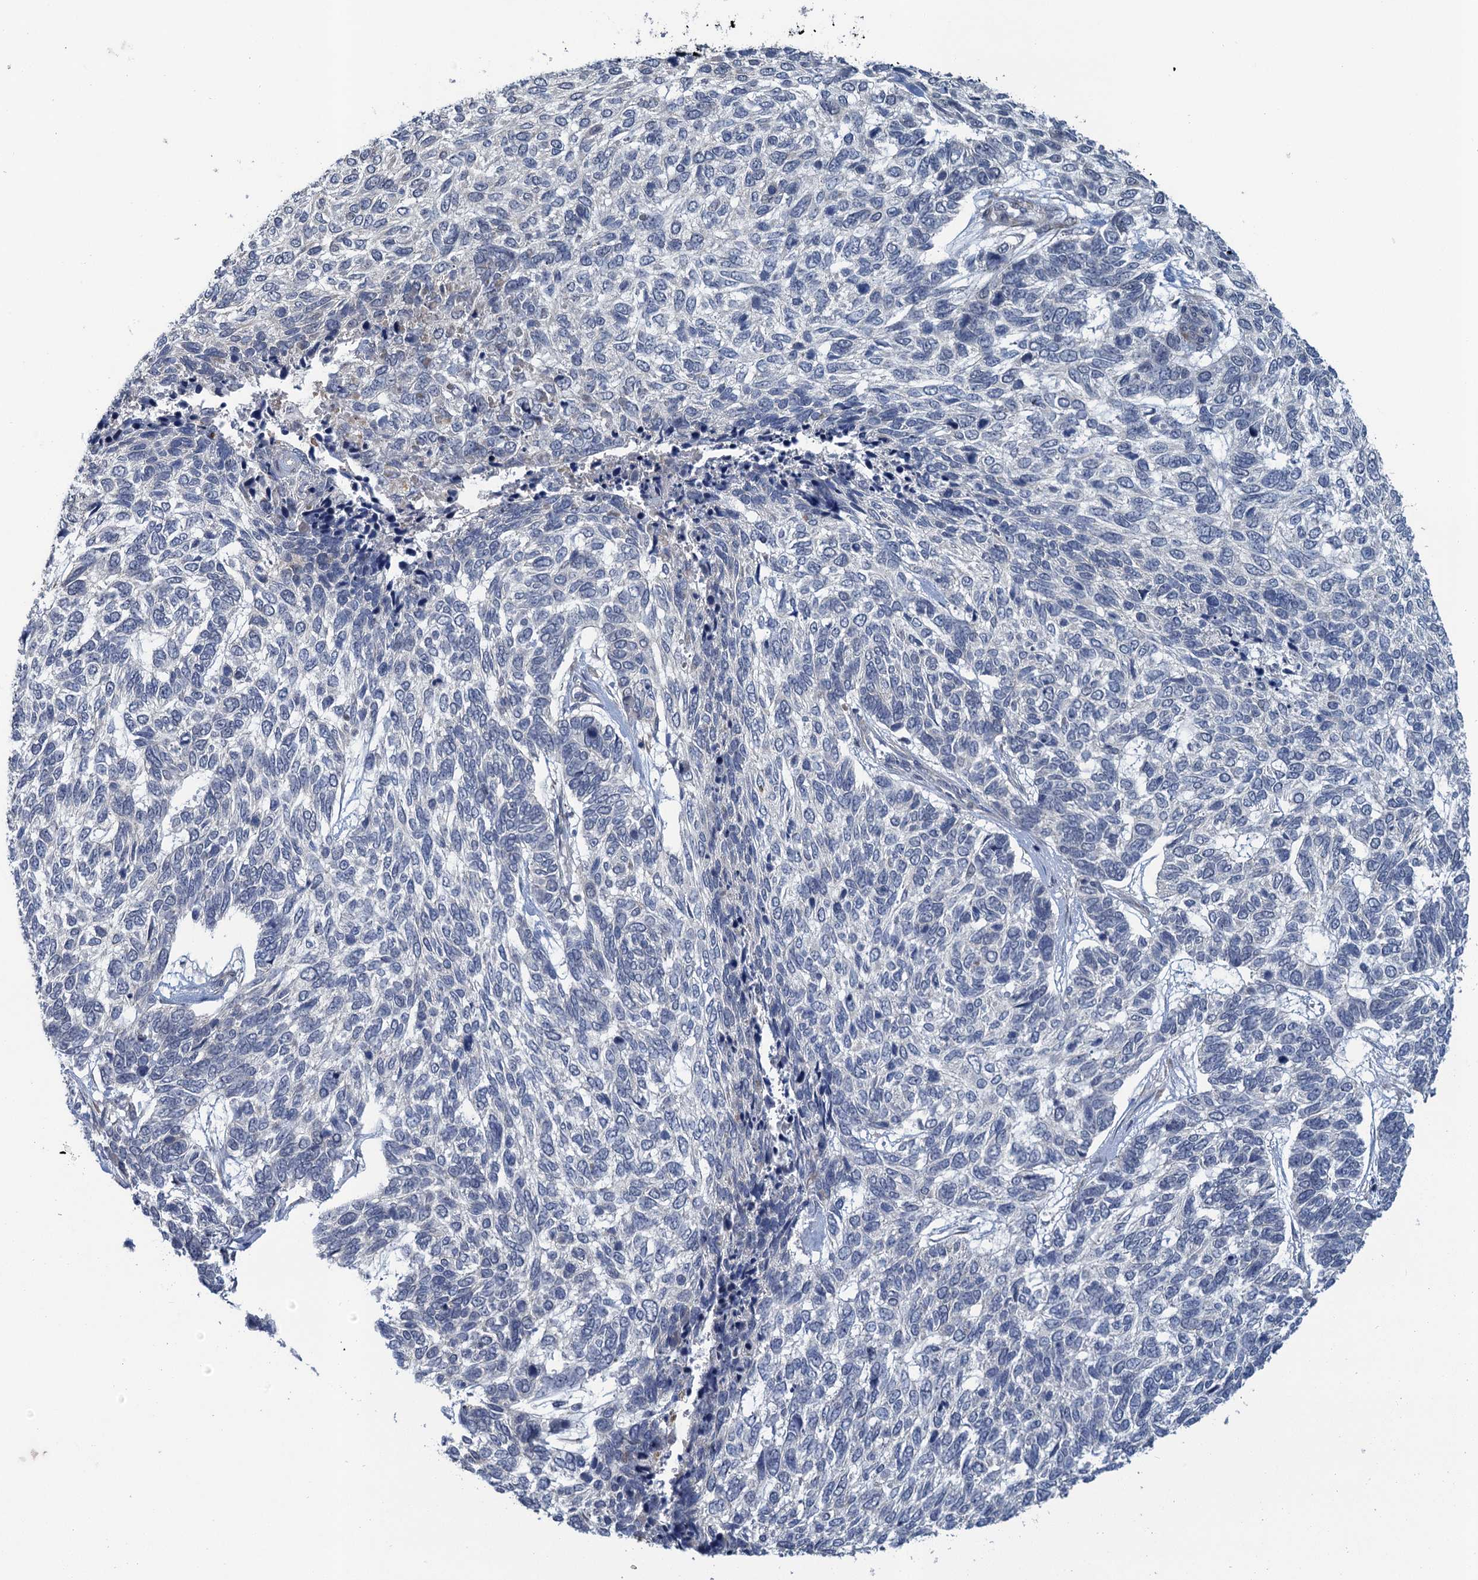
{"staining": {"intensity": "negative", "quantity": "none", "location": "none"}, "tissue": "skin cancer", "cell_type": "Tumor cells", "image_type": "cancer", "snomed": [{"axis": "morphology", "description": "Basal cell carcinoma"}, {"axis": "topography", "description": "Skin"}], "caption": "Immunohistochemistry image of neoplastic tissue: human skin basal cell carcinoma stained with DAB (3,3'-diaminobenzidine) shows no significant protein staining in tumor cells. (Stains: DAB IHC with hematoxylin counter stain, Microscopy: brightfield microscopy at high magnification).", "gene": "MRFAP1", "patient": {"sex": "female", "age": 65}}